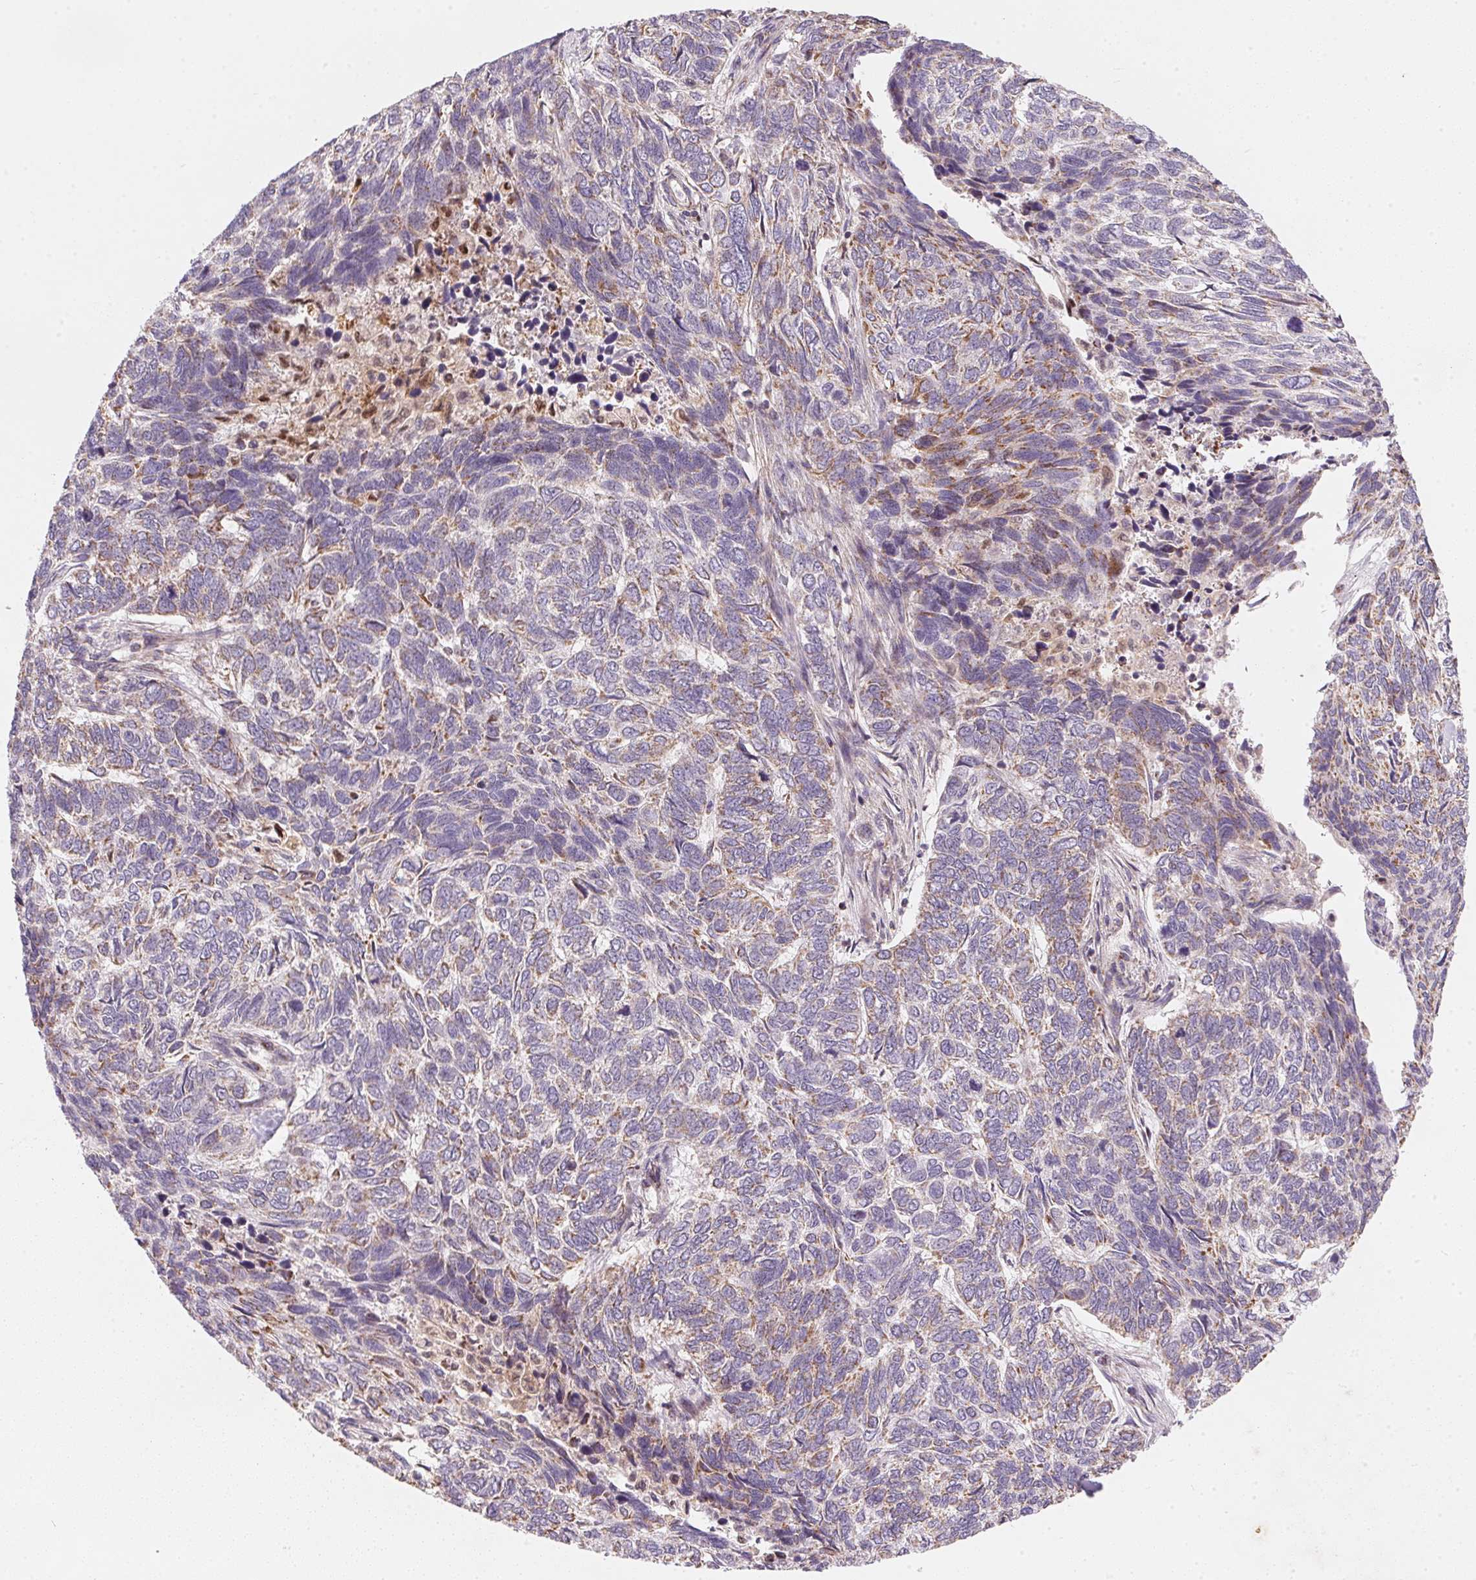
{"staining": {"intensity": "weak", "quantity": "25%-75%", "location": "cytoplasmic/membranous"}, "tissue": "skin cancer", "cell_type": "Tumor cells", "image_type": "cancer", "snomed": [{"axis": "morphology", "description": "Basal cell carcinoma"}, {"axis": "topography", "description": "Skin"}], "caption": "This is an image of immunohistochemistry staining of skin cancer (basal cell carcinoma), which shows weak staining in the cytoplasmic/membranous of tumor cells.", "gene": "COQ7", "patient": {"sex": "female", "age": 65}}